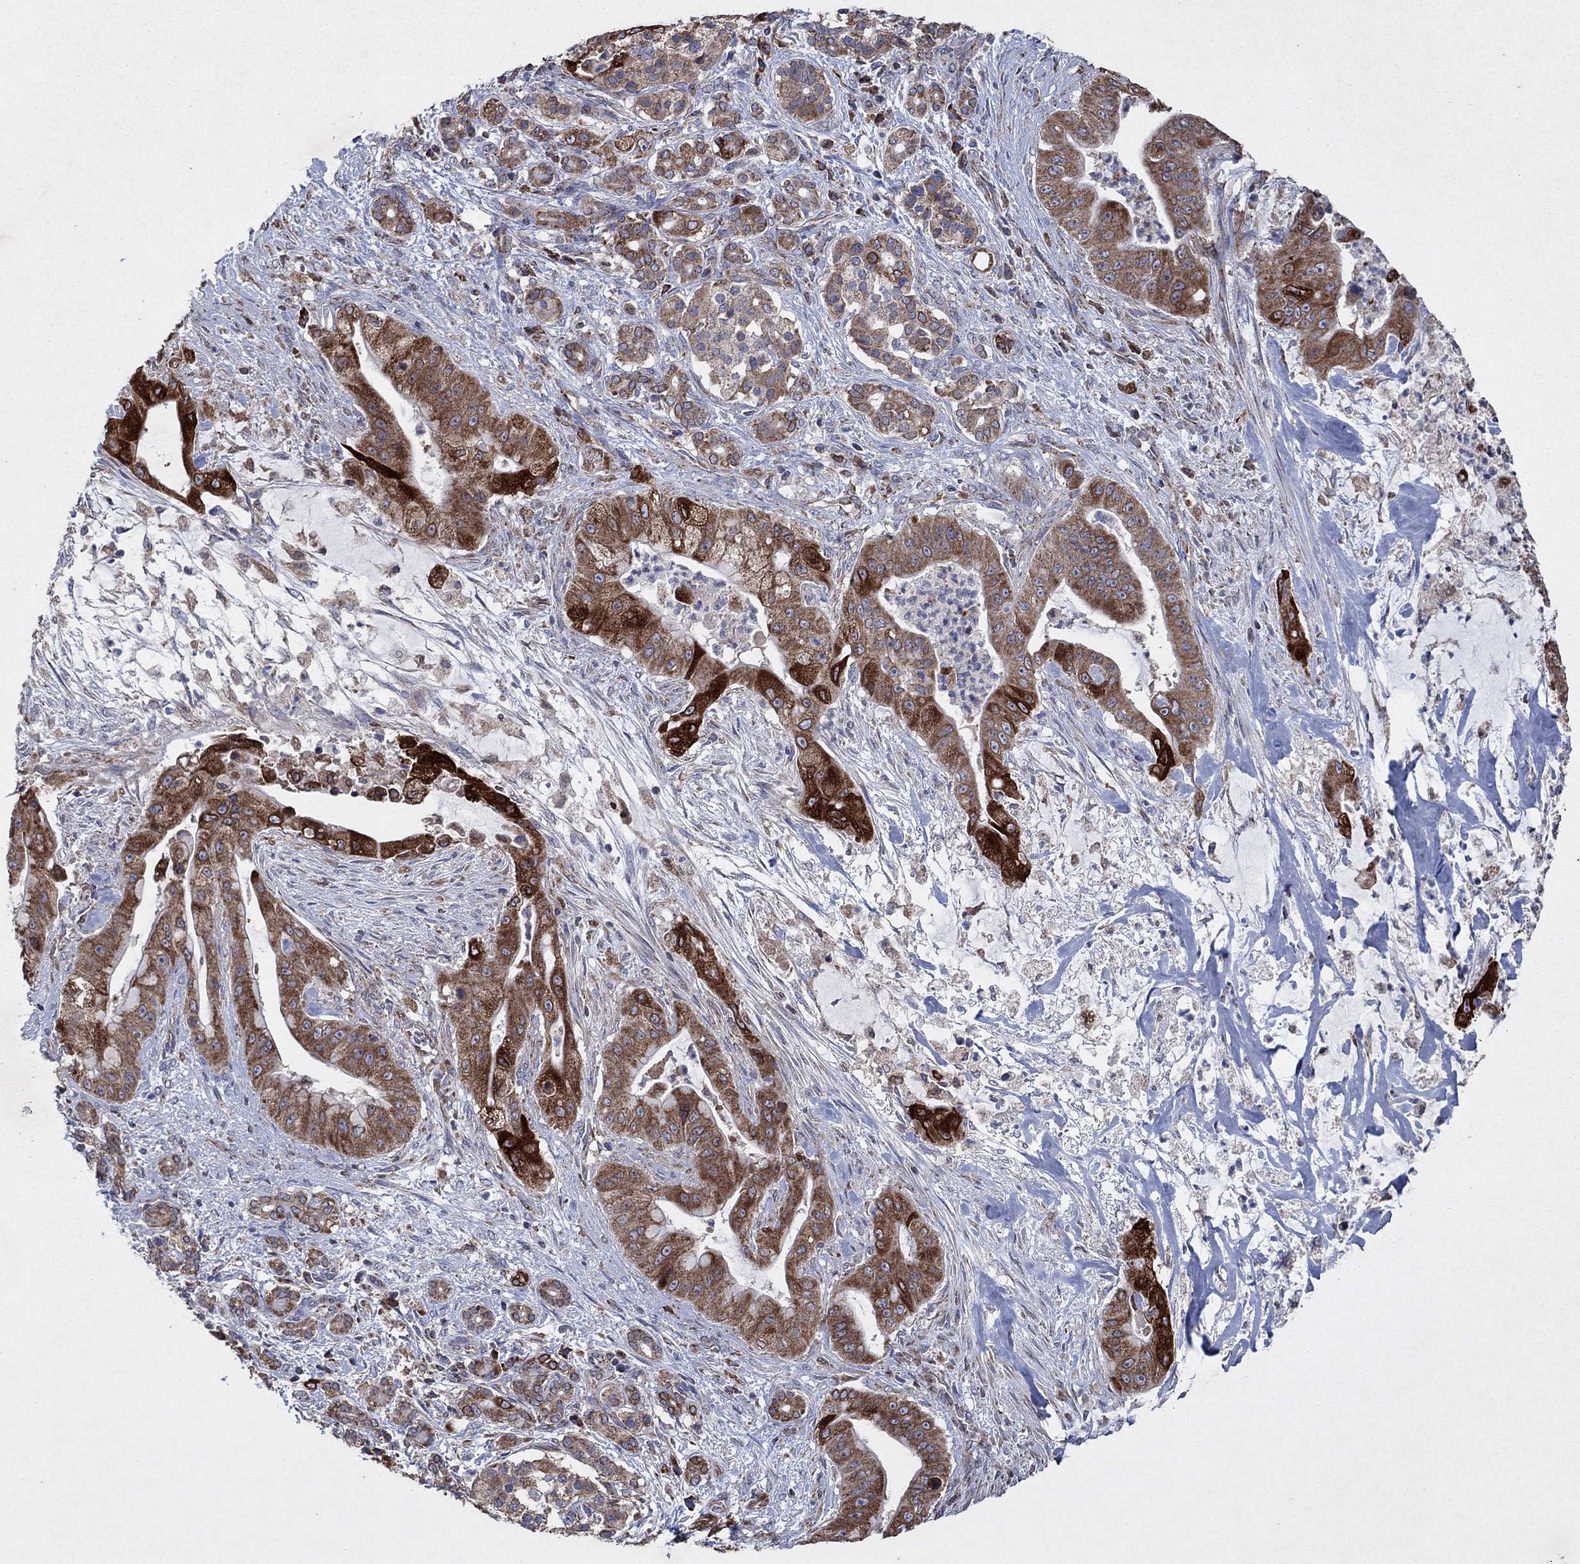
{"staining": {"intensity": "strong", "quantity": ">75%", "location": "cytoplasmic/membranous"}, "tissue": "pancreatic cancer", "cell_type": "Tumor cells", "image_type": "cancer", "snomed": [{"axis": "morphology", "description": "Normal tissue, NOS"}, {"axis": "morphology", "description": "Inflammation, NOS"}, {"axis": "morphology", "description": "Adenocarcinoma, NOS"}, {"axis": "topography", "description": "Pancreas"}], "caption": "Strong cytoplasmic/membranous staining is appreciated in approximately >75% of tumor cells in pancreatic cancer.", "gene": "NCEH1", "patient": {"sex": "male", "age": 57}}